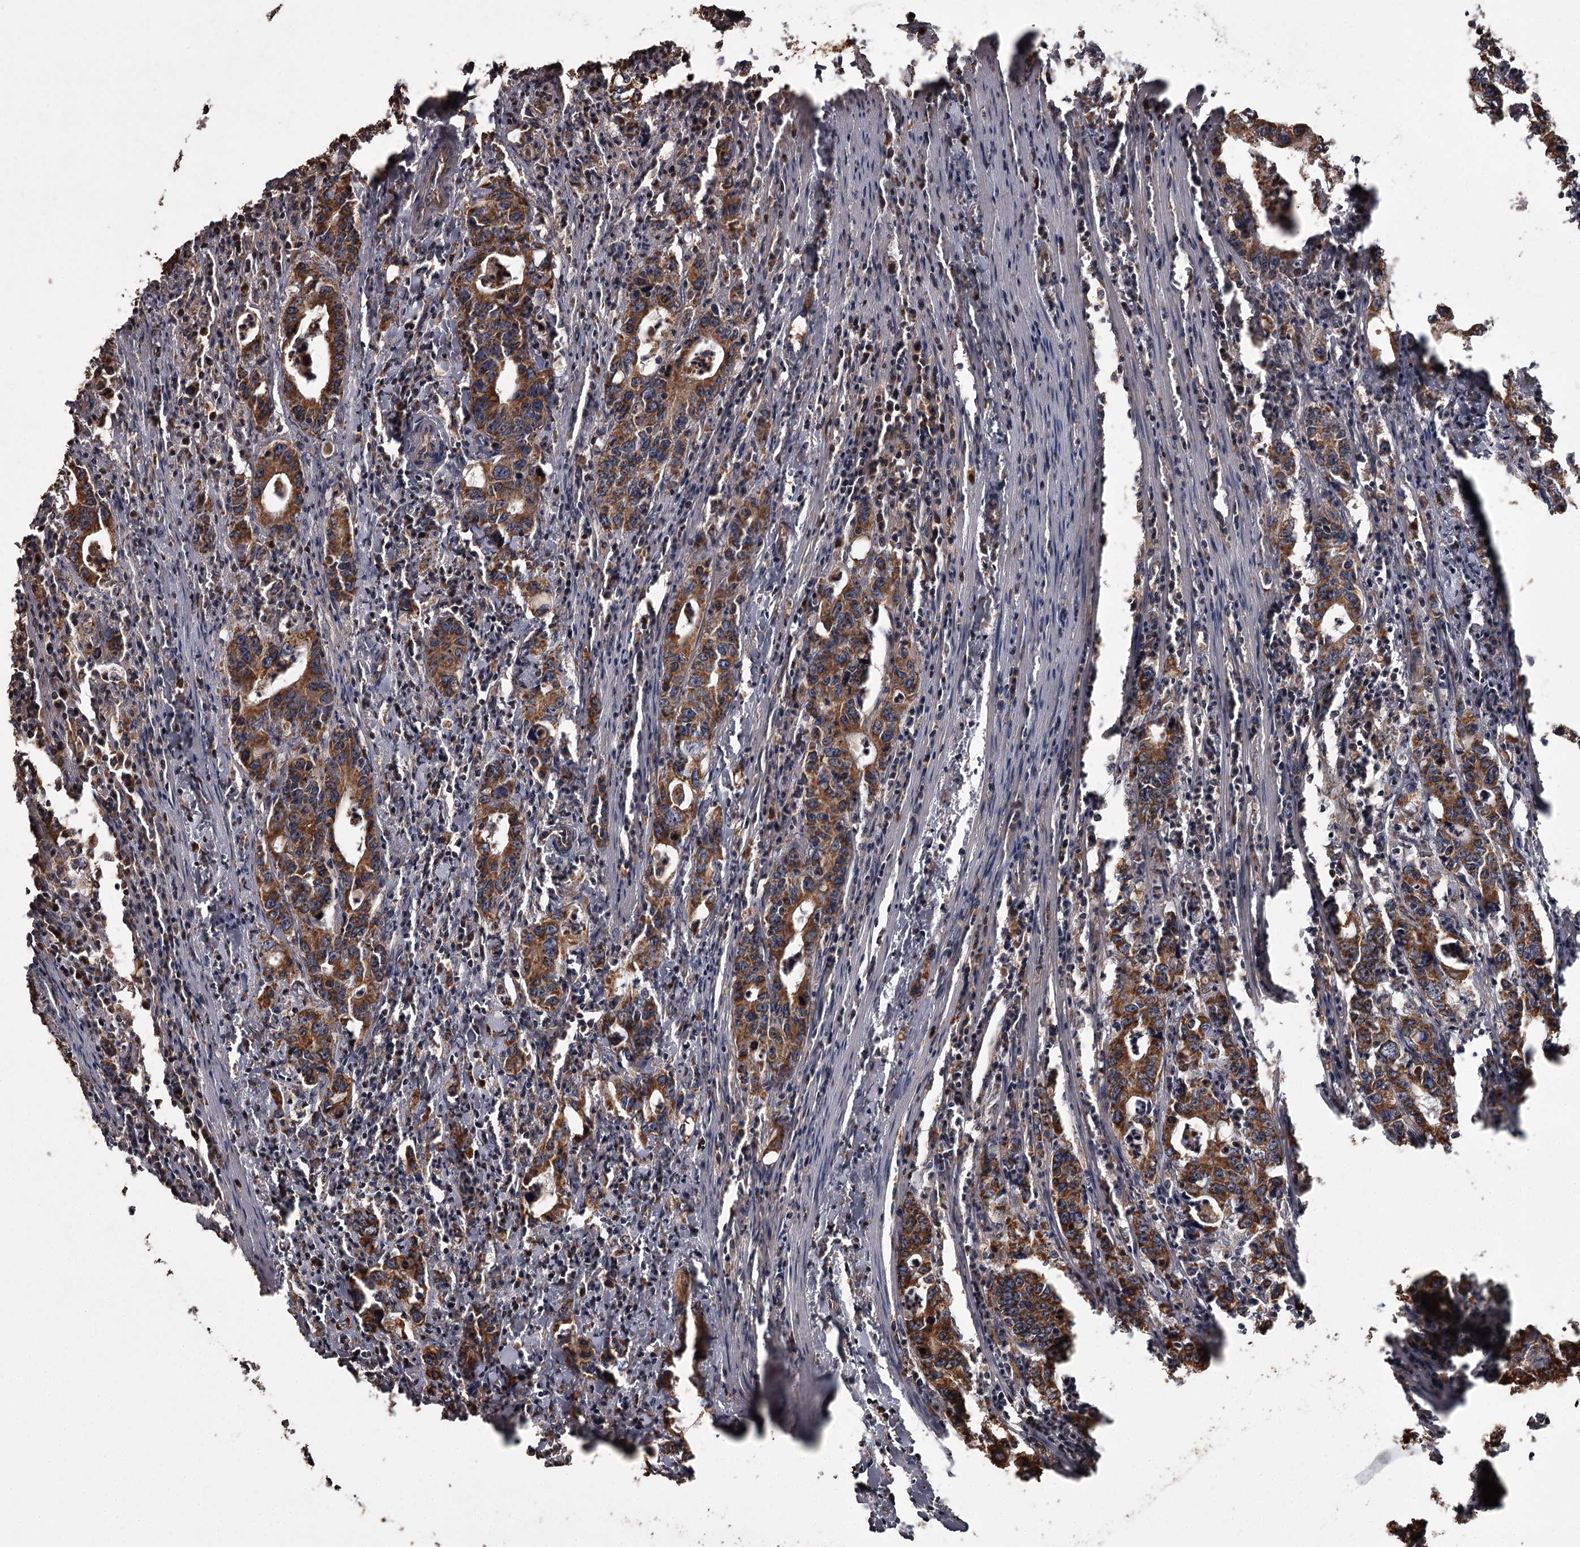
{"staining": {"intensity": "strong", "quantity": ">75%", "location": "cytoplasmic/membranous"}, "tissue": "colorectal cancer", "cell_type": "Tumor cells", "image_type": "cancer", "snomed": [{"axis": "morphology", "description": "Adenocarcinoma, NOS"}, {"axis": "topography", "description": "Colon"}], "caption": "High-power microscopy captured an immunohistochemistry (IHC) micrograph of adenocarcinoma (colorectal), revealing strong cytoplasmic/membranous expression in about >75% of tumor cells.", "gene": "THAP9", "patient": {"sex": "female", "age": 75}}